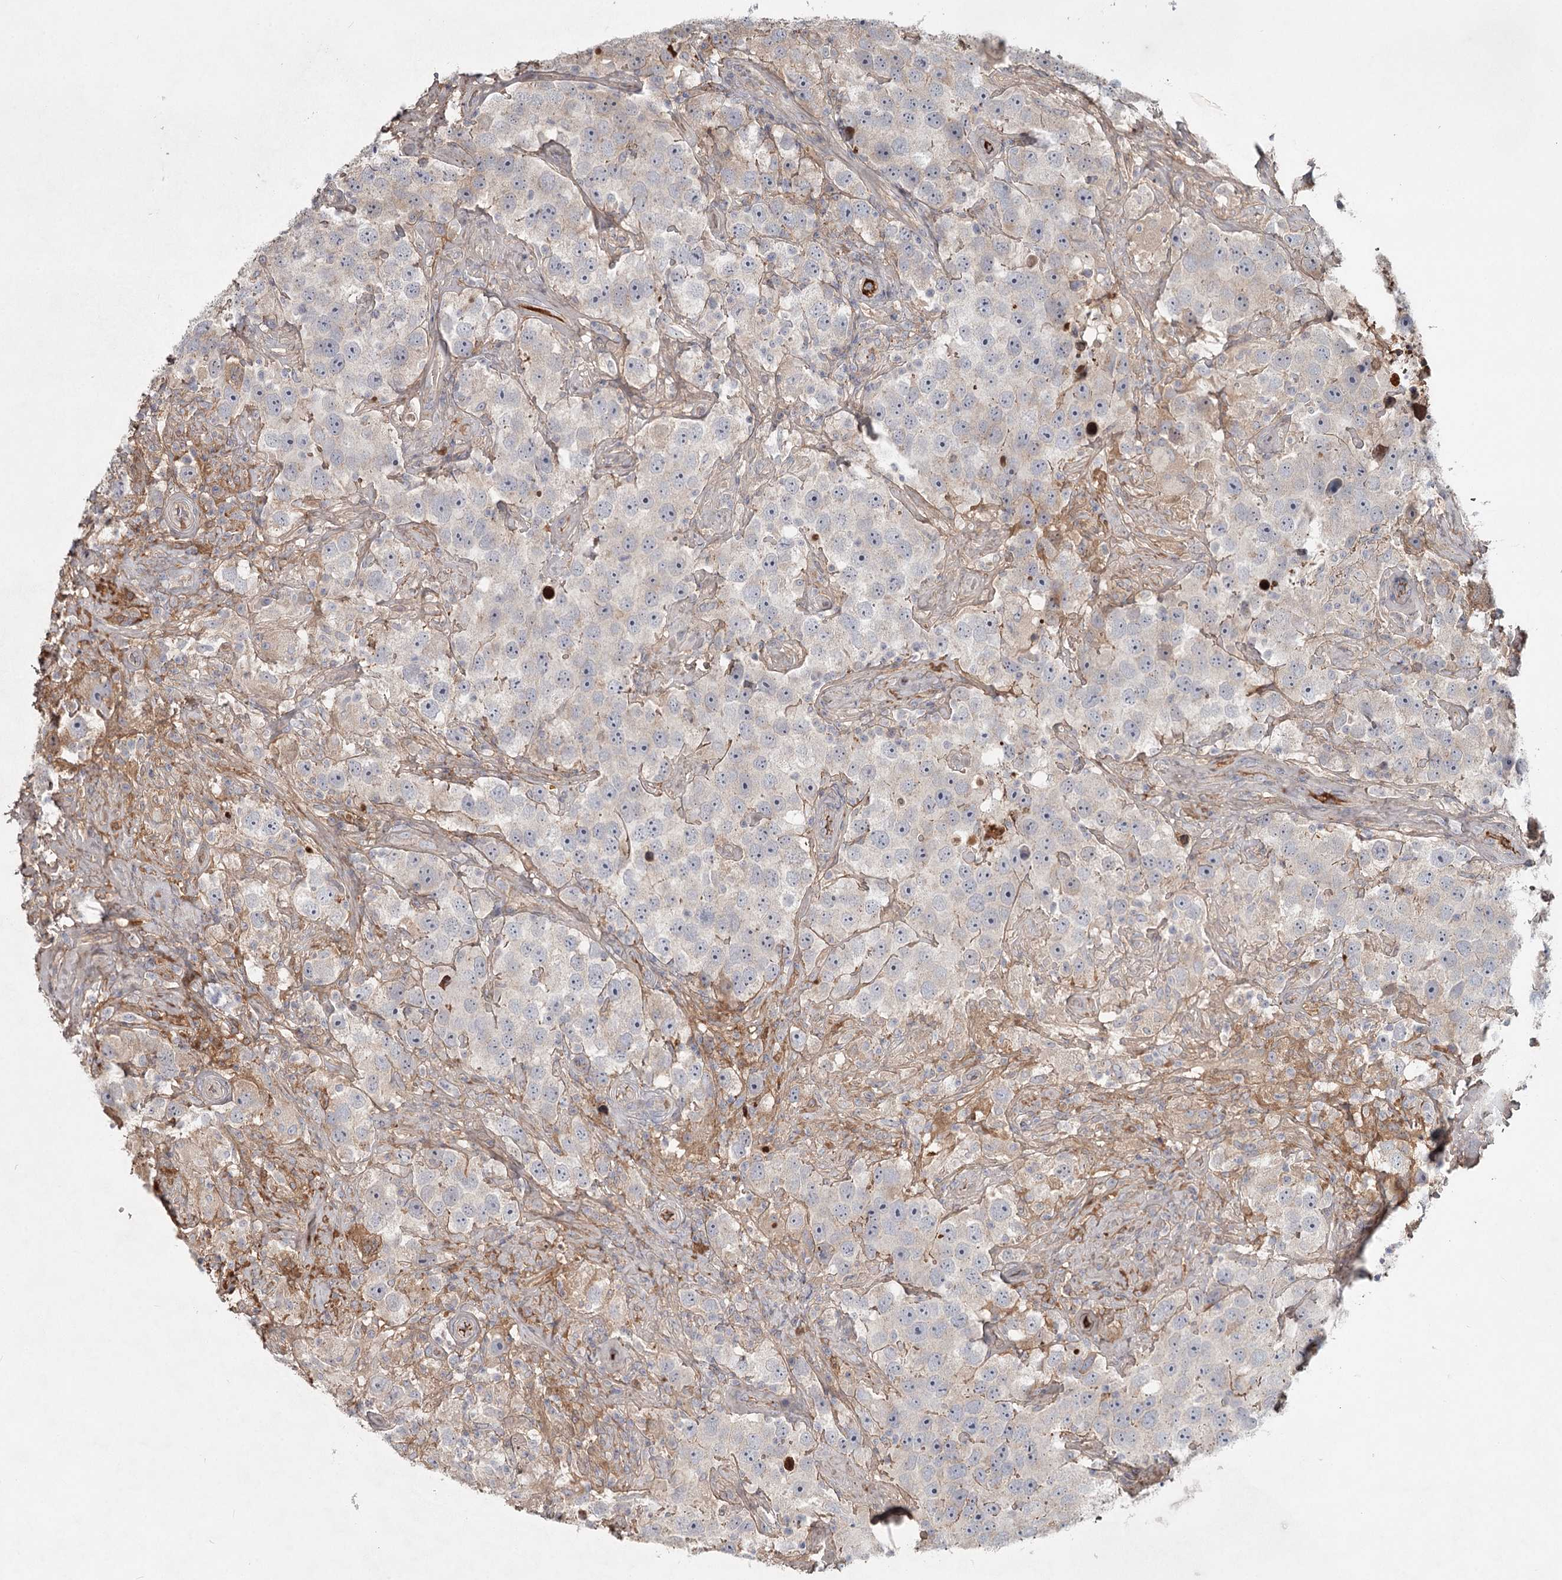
{"staining": {"intensity": "negative", "quantity": "none", "location": "none"}, "tissue": "testis cancer", "cell_type": "Tumor cells", "image_type": "cancer", "snomed": [{"axis": "morphology", "description": "Seminoma, NOS"}, {"axis": "topography", "description": "Testis"}], "caption": "The IHC photomicrograph has no significant positivity in tumor cells of seminoma (testis) tissue. Brightfield microscopy of IHC stained with DAB (3,3'-diaminobenzidine) (brown) and hematoxylin (blue), captured at high magnification.", "gene": "DHRS9", "patient": {"sex": "male", "age": 49}}